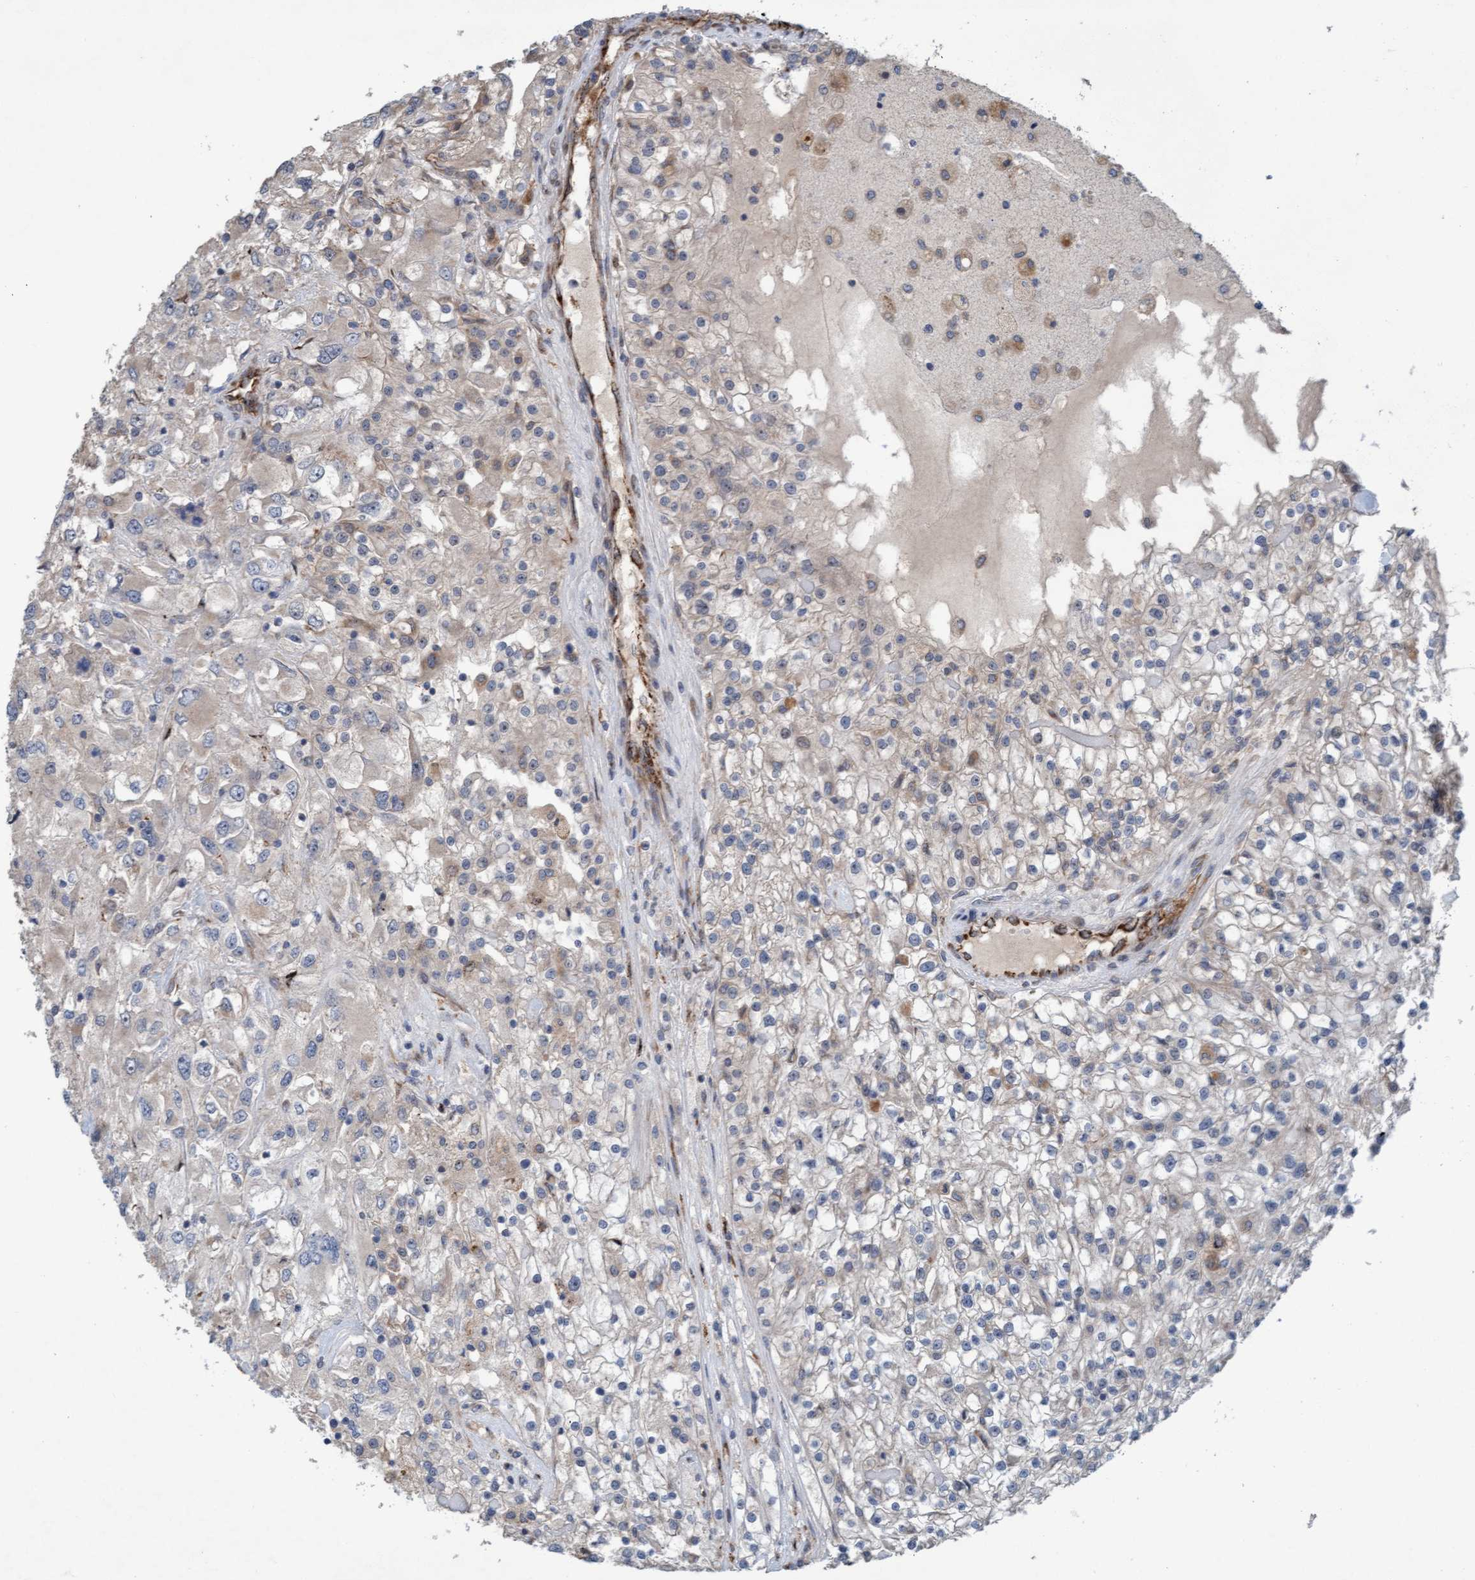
{"staining": {"intensity": "weak", "quantity": "<25%", "location": "cytoplasmic/membranous"}, "tissue": "renal cancer", "cell_type": "Tumor cells", "image_type": "cancer", "snomed": [{"axis": "morphology", "description": "Adenocarcinoma, NOS"}, {"axis": "topography", "description": "Kidney"}], "caption": "This is an immunohistochemistry image of renal cancer (adenocarcinoma). There is no staining in tumor cells.", "gene": "ZNF566", "patient": {"sex": "female", "age": 52}}